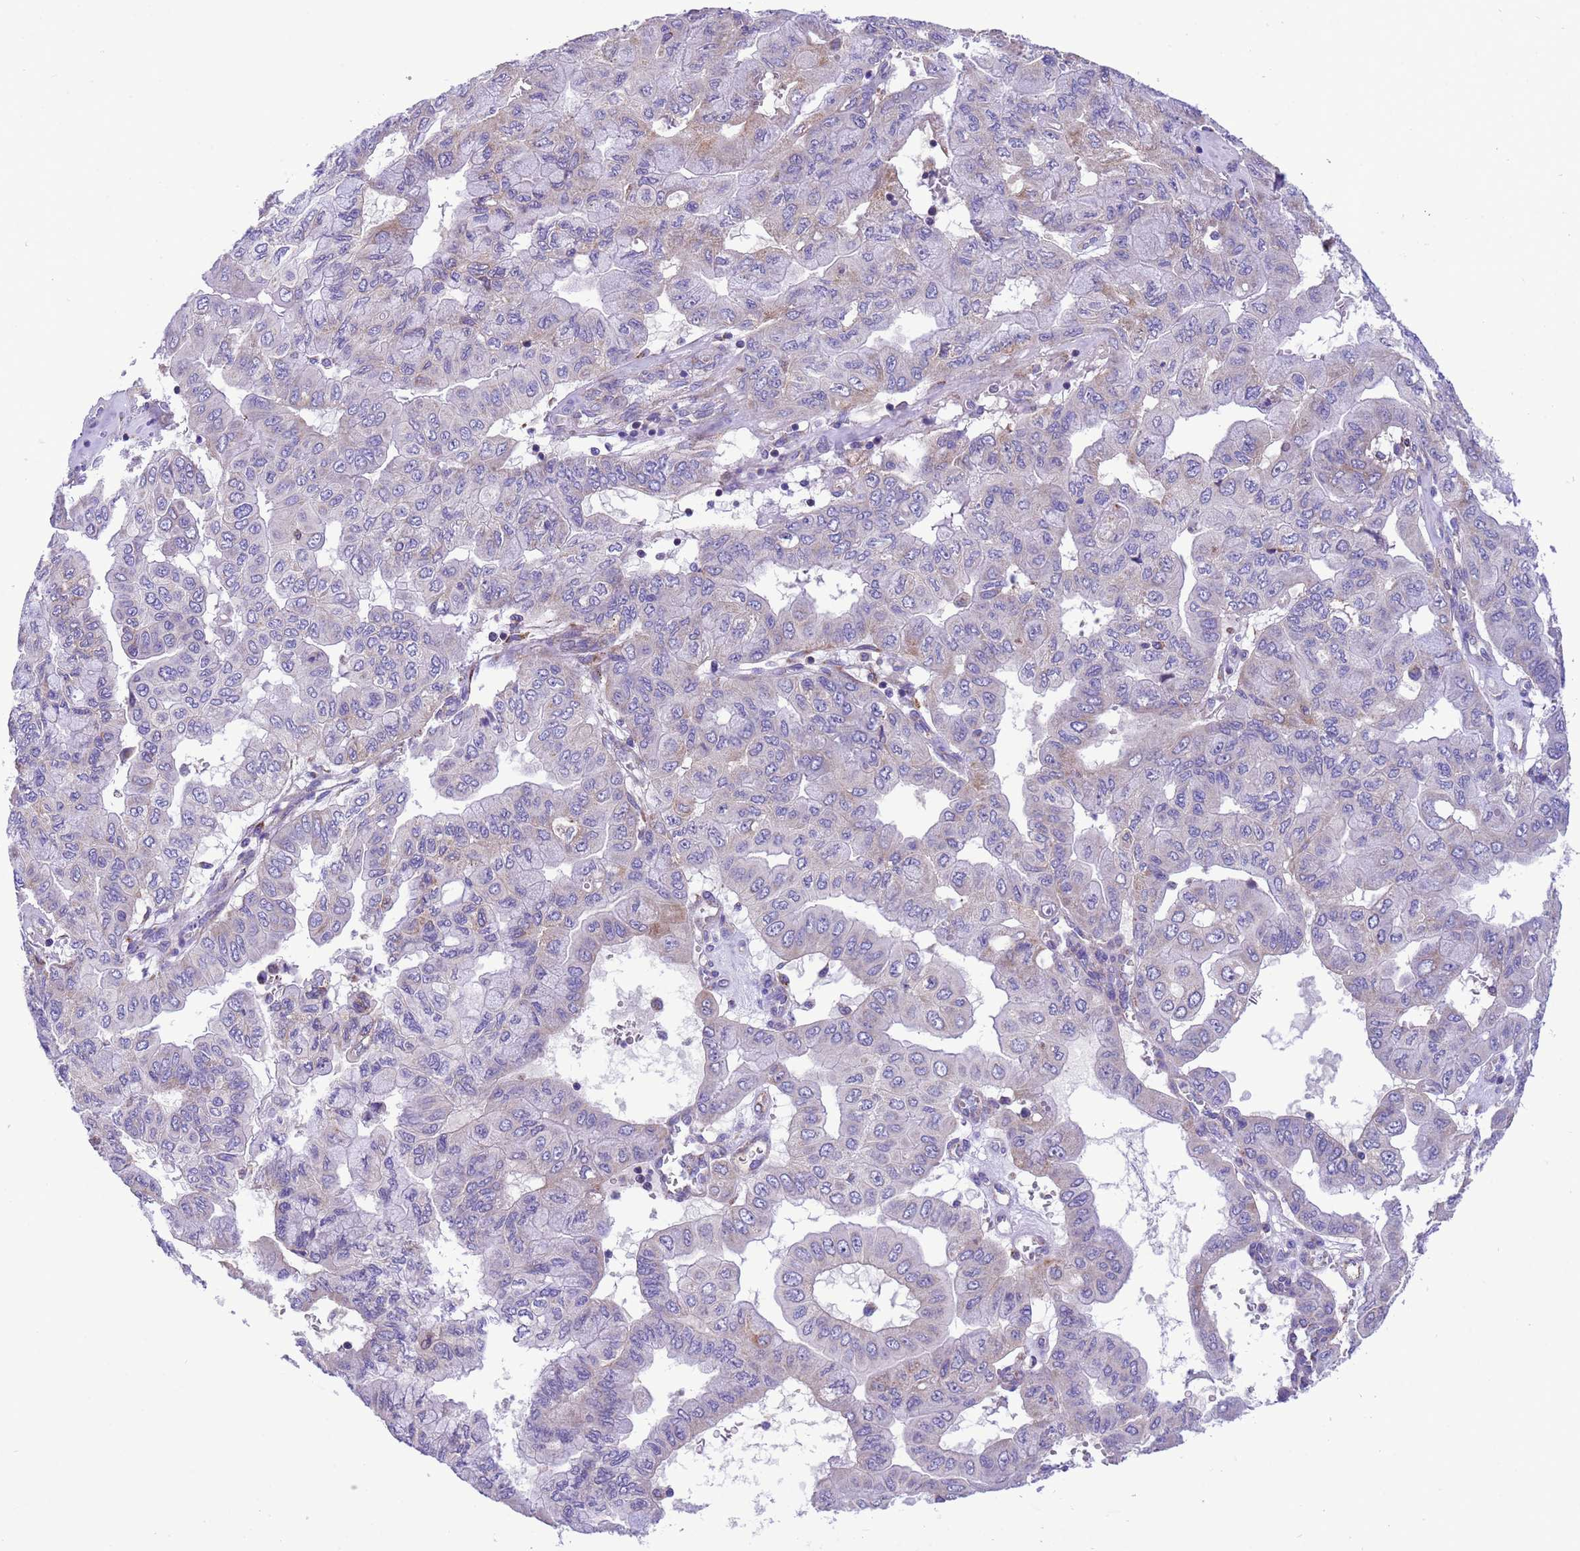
{"staining": {"intensity": "weak", "quantity": "<25%", "location": "cytoplasmic/membranous"}, "tissue": "pancreatic cancer", "cell_type": "Tumor cells", "image_type": "cancer", "snomed": [{"axis": "morphology", "description": "Adenocarcinoma, NOS"}, {"axis": "topography", "description": "Pancreas"}], "caption": "There is no significant expression in tumor cells of pancreatic adenocarcinoma.", "gene": "CCDC191", "patient": {"sex": "male", "age": 51}}